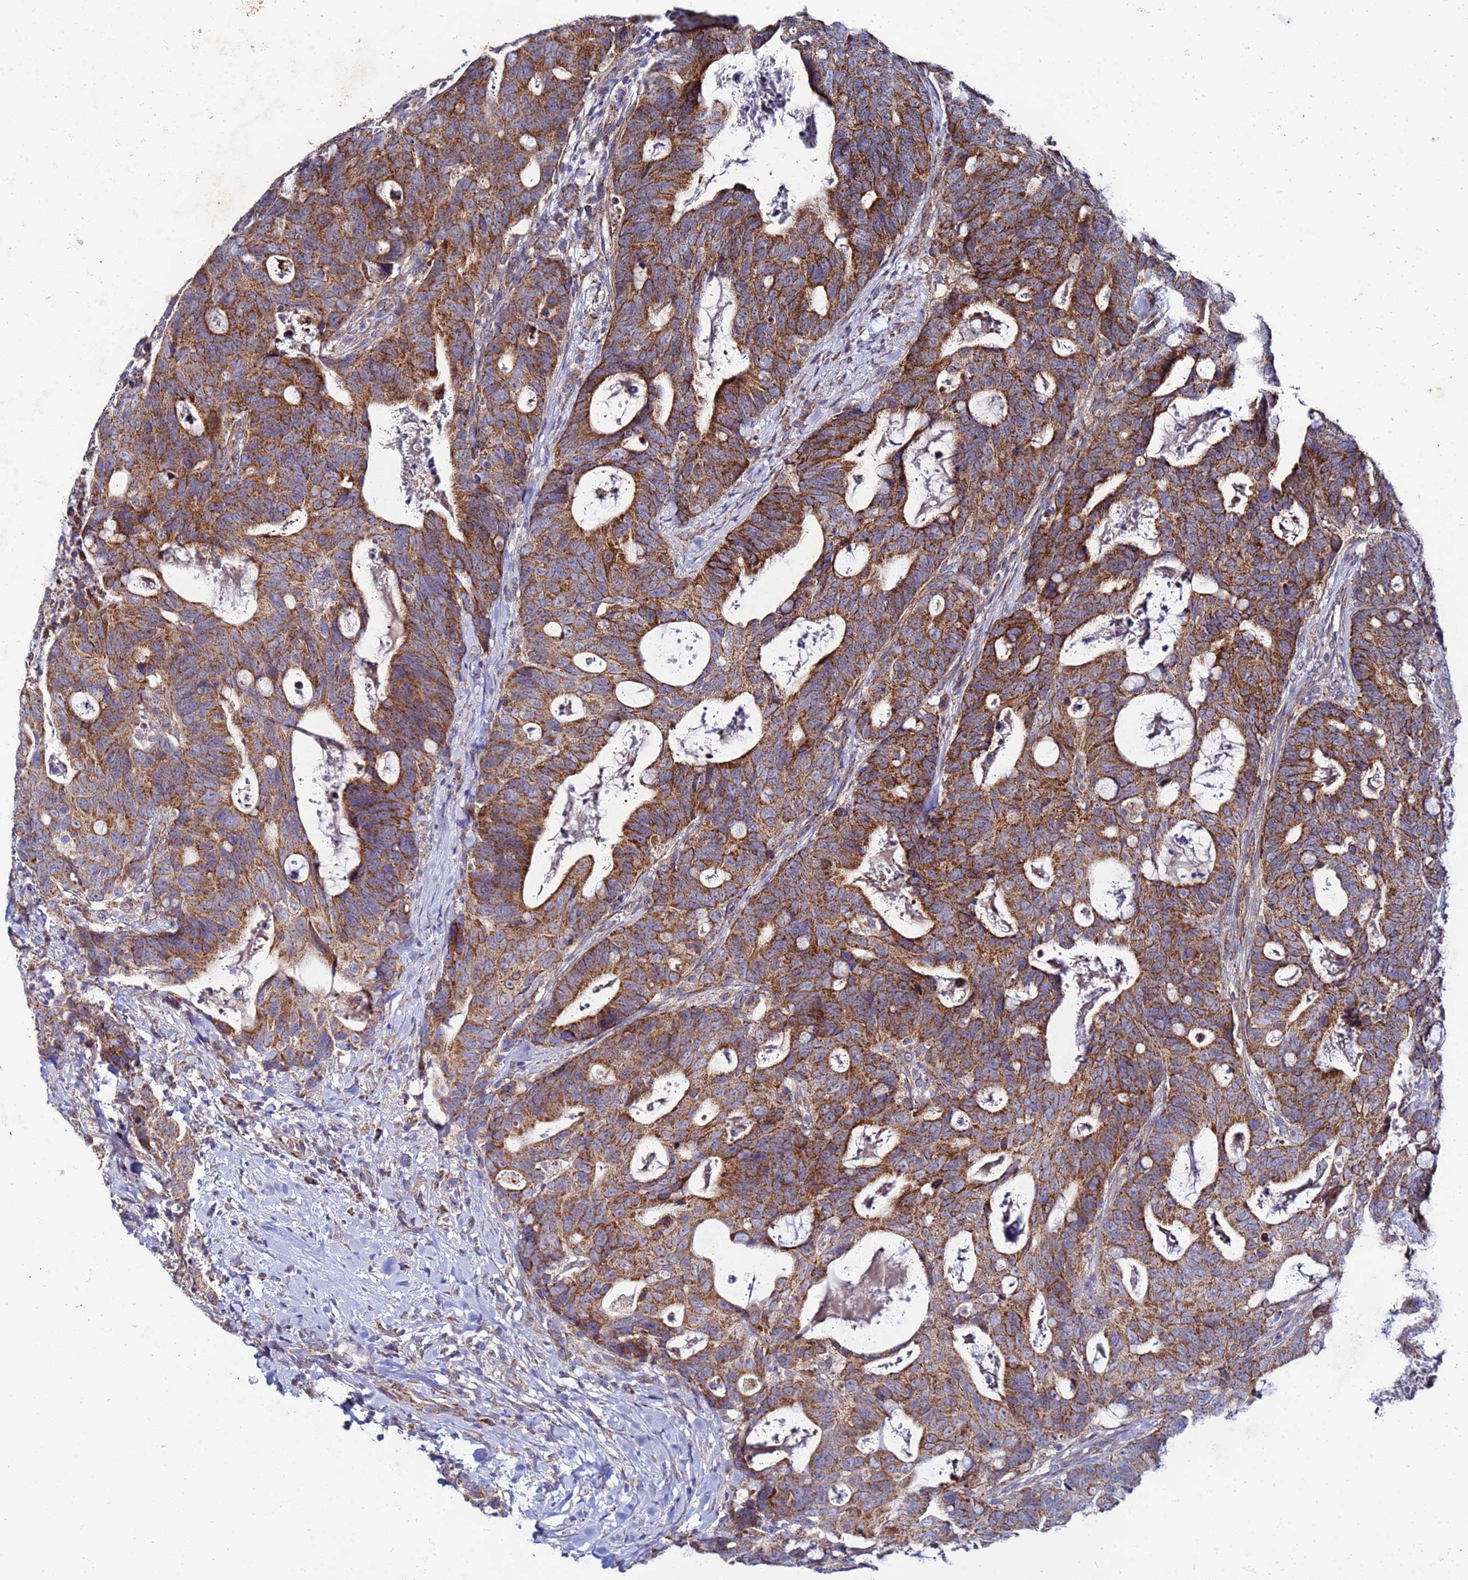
{"staining": {"intensity": "strong", "quantity": ">75%", "location": "cytoplasmic/membranous"}, "tissue": "colorectal cancer", "cell_type": "Tumor cells", "image_type": "cancer", "snomed": [{"axis": "morphology", "description": "Adenocarcinoma, NOS"}, {"axis": "topography", "description": "Colon"}], "caption": "Colorectal cancer was stained to show a protein in brown. There is high levels of strong cytoplasmic/membranous expression in approximately >75% of tumor cells.", "gene": "FAHD2A", "patient": {"sex": "female", "age": 82}}